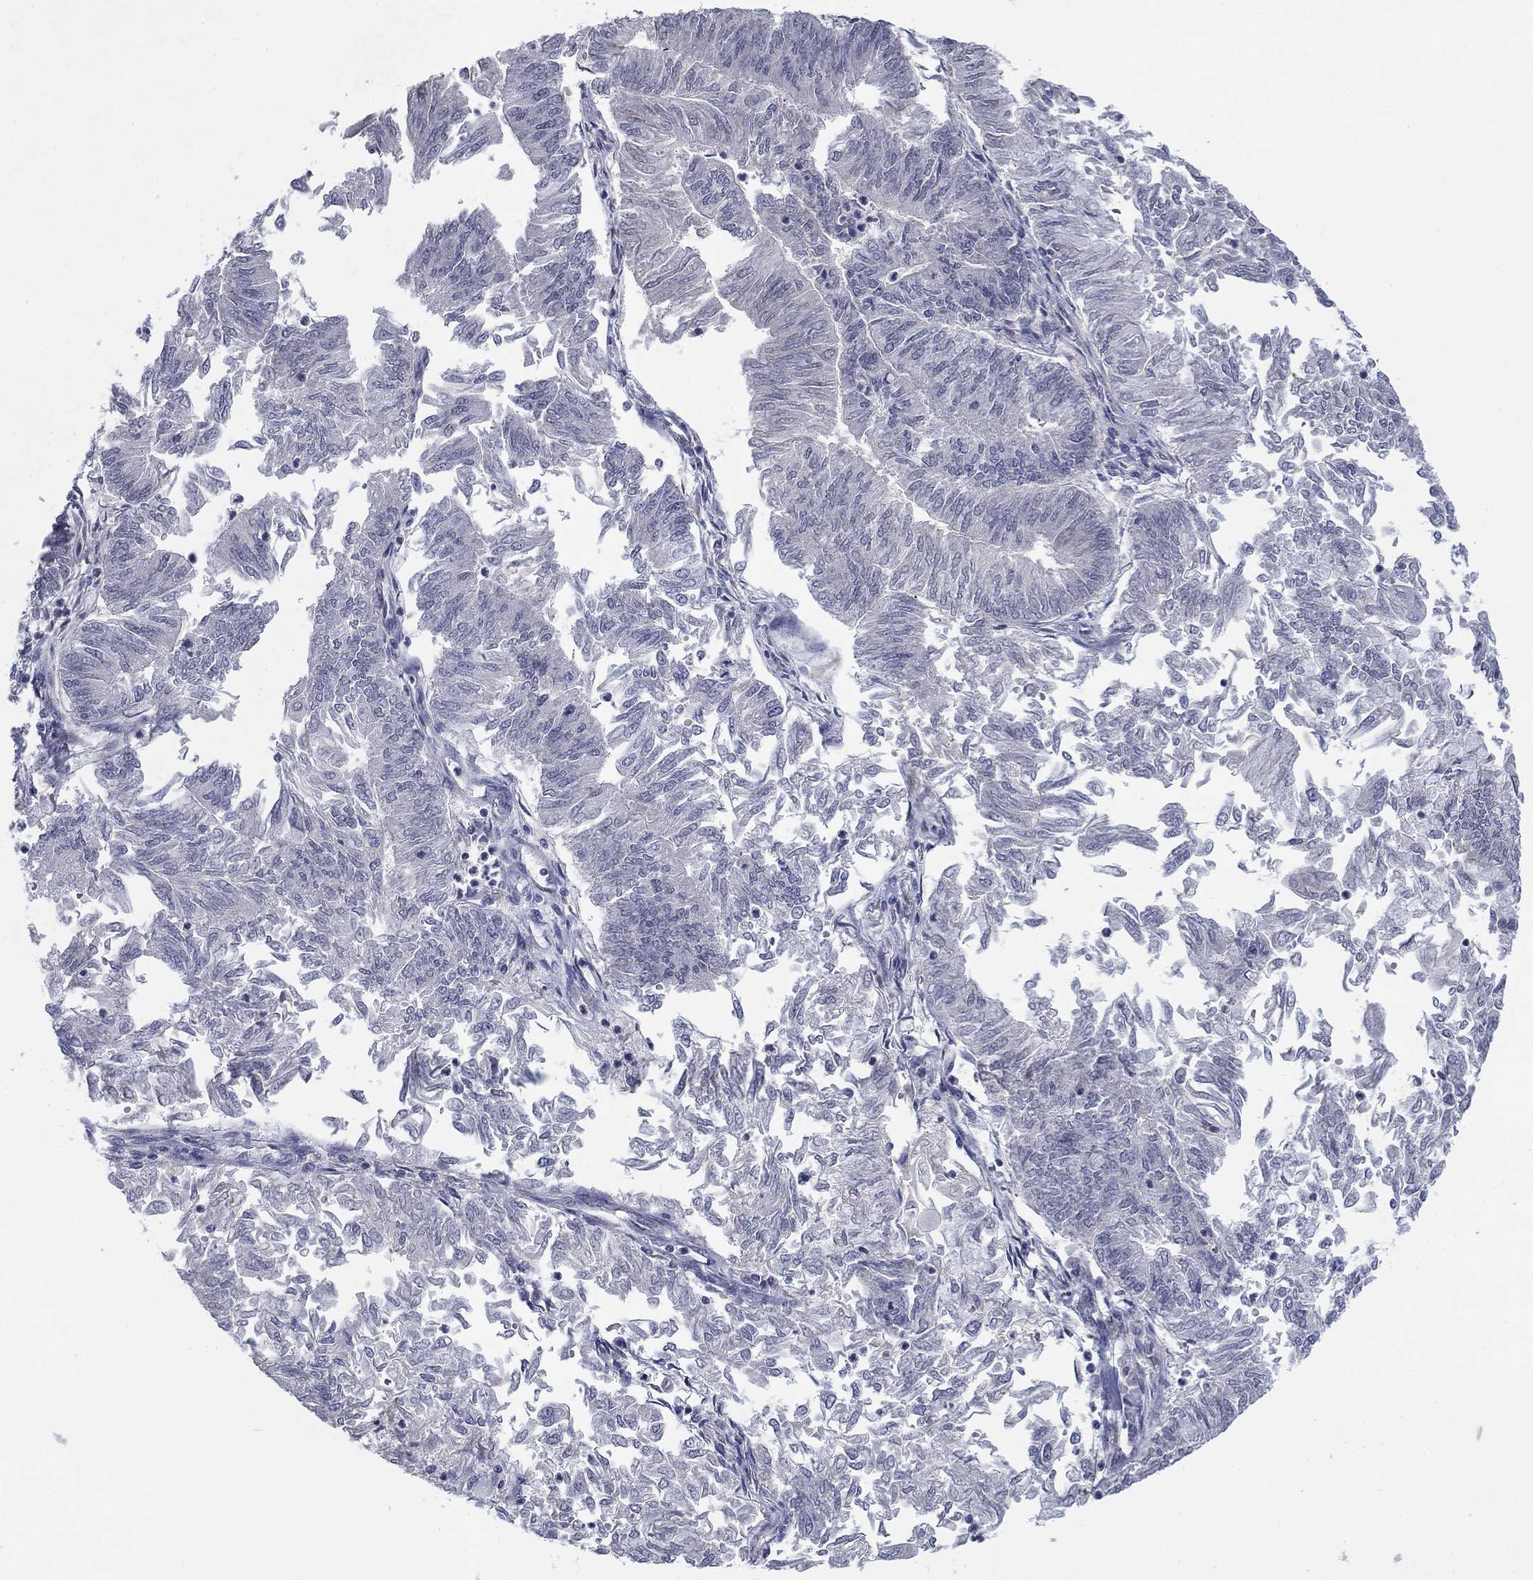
{"staining": {"intensity": "negative", "quantity": "none", "location": "none"}, "tissue": "endometrial cancer", "cell_type": "Tumor cells", "image_type": "cancer", "snomed": [{"axis": "morphology", "description": "Adenocarcinoma, NOS"}, {"axis": "topography", "description": "Endometrium"}], "caption": "Tumor cells show no significant protein staining in adenocarcinoma (endometrial). (Brightfield microscopy of DAB (3,3'-diaminobenzidine) immunohistochemistry at high magnification).", "gene": "AMN1", "patient": {"sex": "female", "age": 59}}